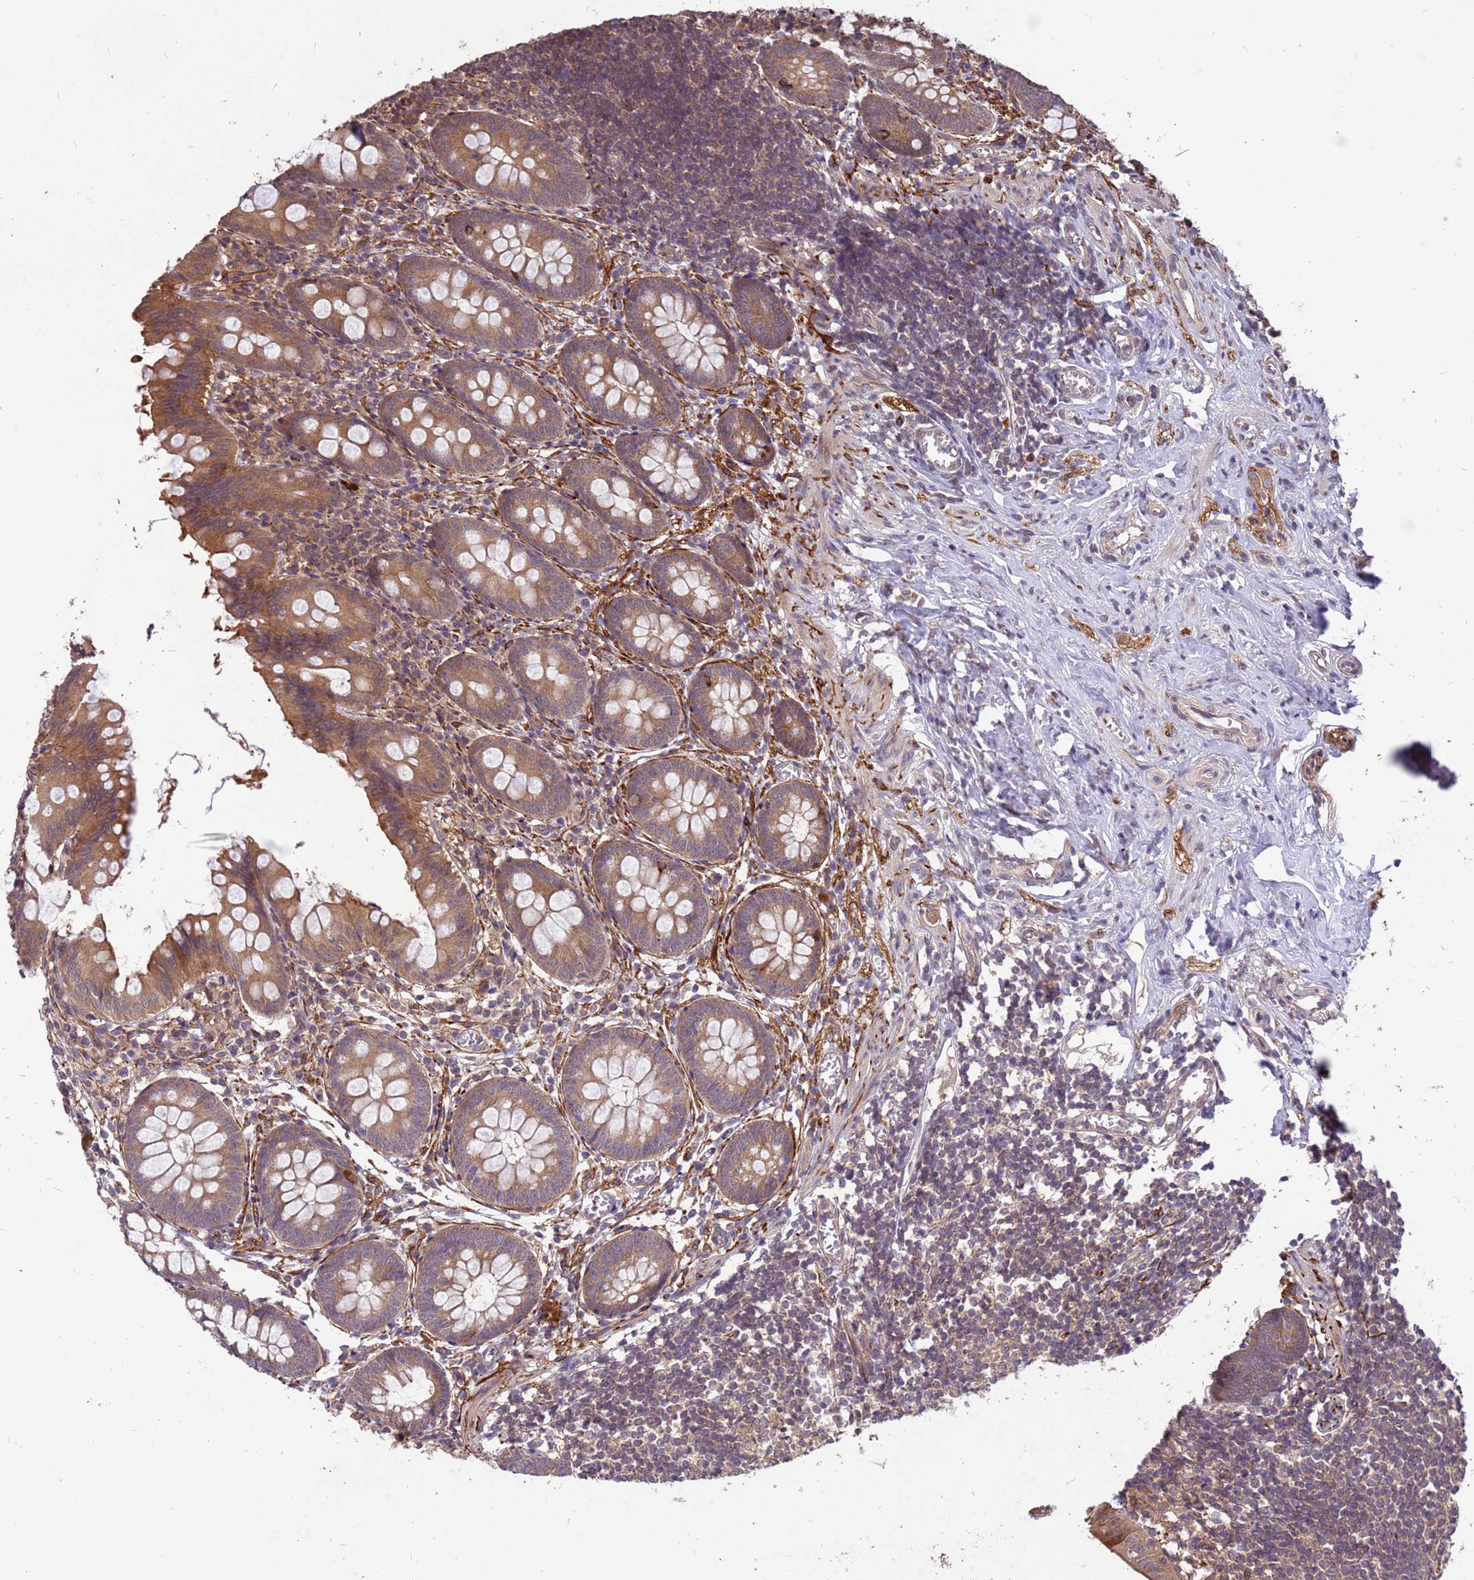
{"staining": {"intensity": "moderate", "quantity": ">75%", "location": "cytoplasmic/membranous"}, "tissue": "appendix", "cell_type": "Glandular cells", "image_type": "normal", "snomed": [{"axis": "morphology", "description": "Normal tissue, NOS"}, {"axis": "topography", "description": "Appendix"}], "caption": "Protein staining of normal appendix exhibits moderate cytoplasmic/membranous expression in about >75% of glandular cells.", "gene": "PPP2CA", "patient": {"sex": "female", "age": 51}}